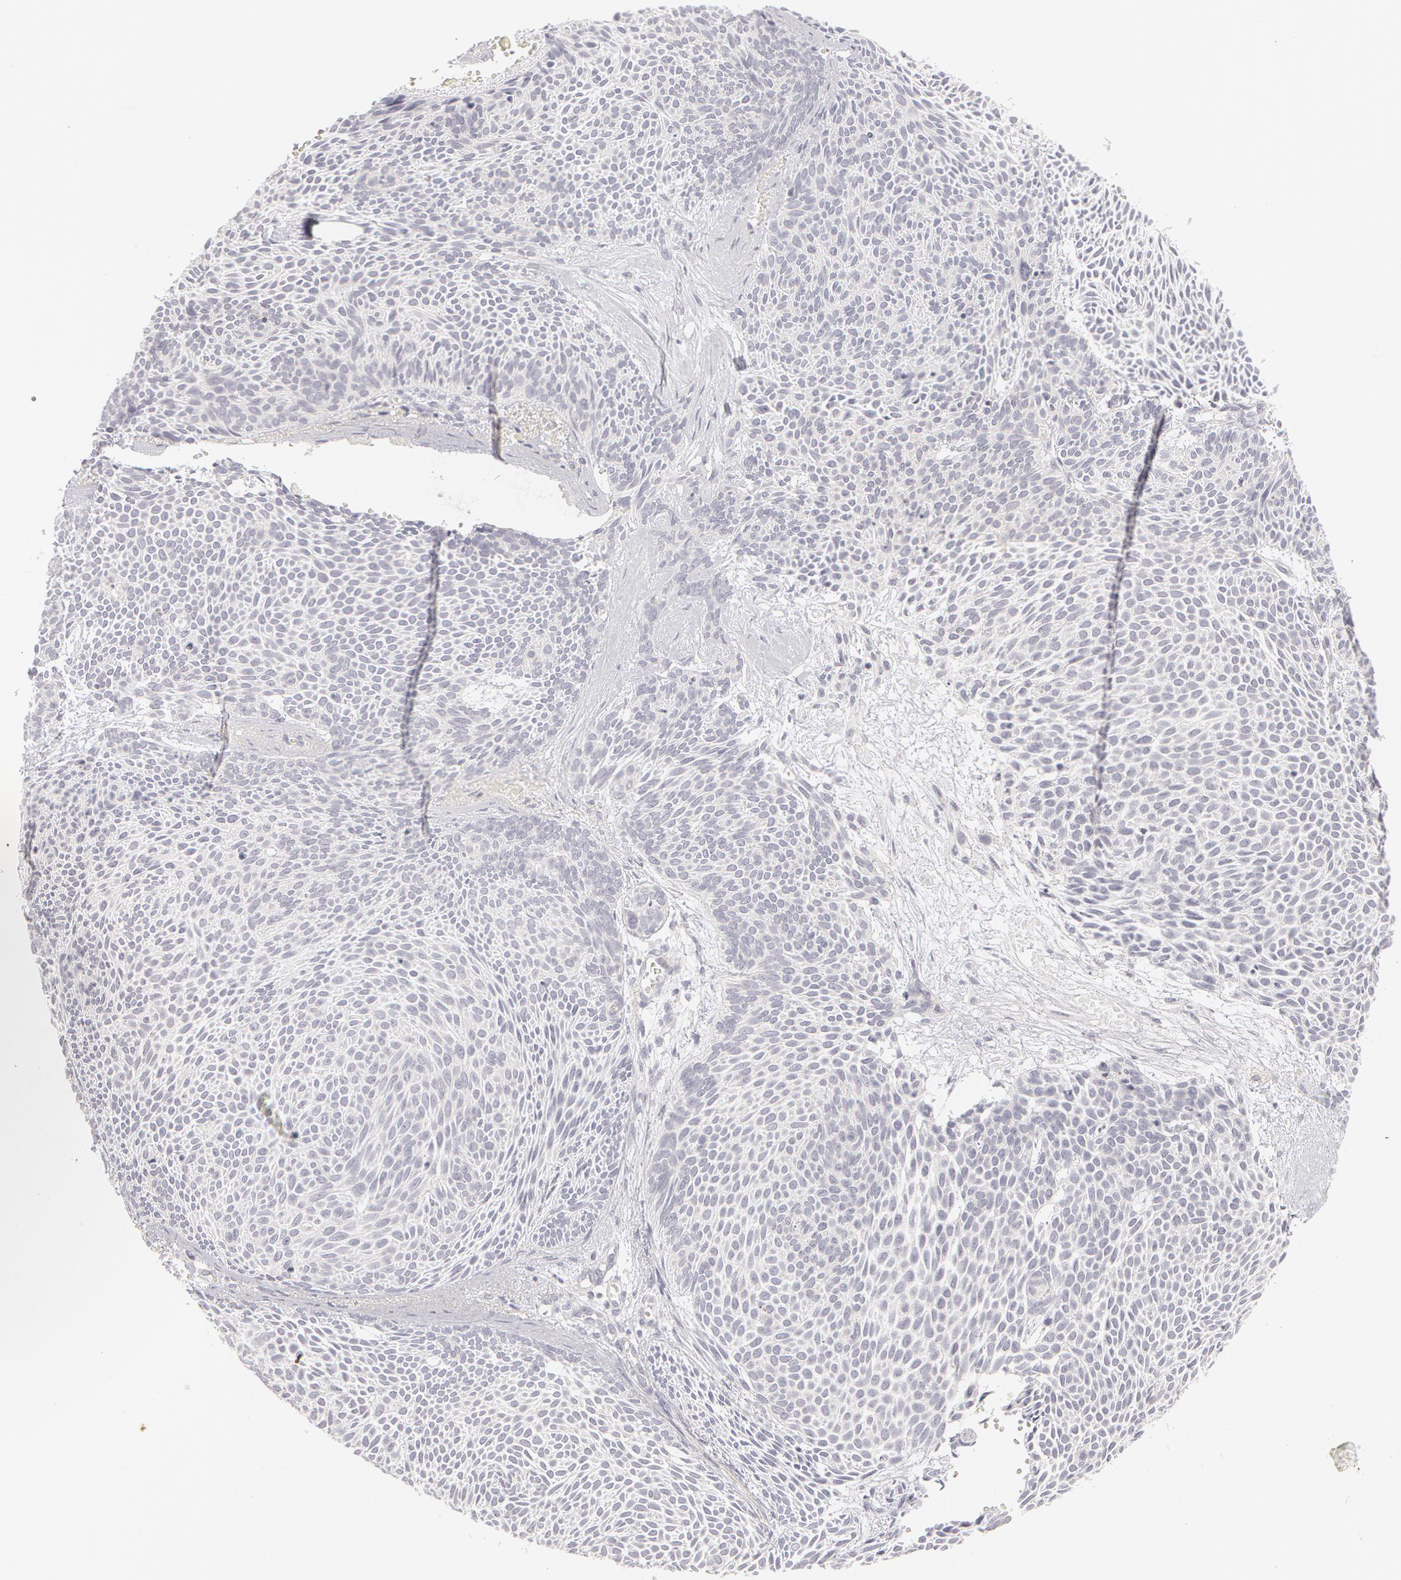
{"staining": {"intensity": "negative", "quantity": "none", "location": "none"}, "tissue": "skin cancer", "cell_type": "Tumor cells", "image_type": "cancer", "snomed": [{"axis": "morphology", "description": "Basal cell carcinoma"}, {"axis": "topography", "description": "Skin"}], "caption": "Protein analysis of skin basal cell carcinoma reveals no significant positivity in tumor cells.", "gene": "ABCB1", "patient": {"sex": "male", "age": 84}}